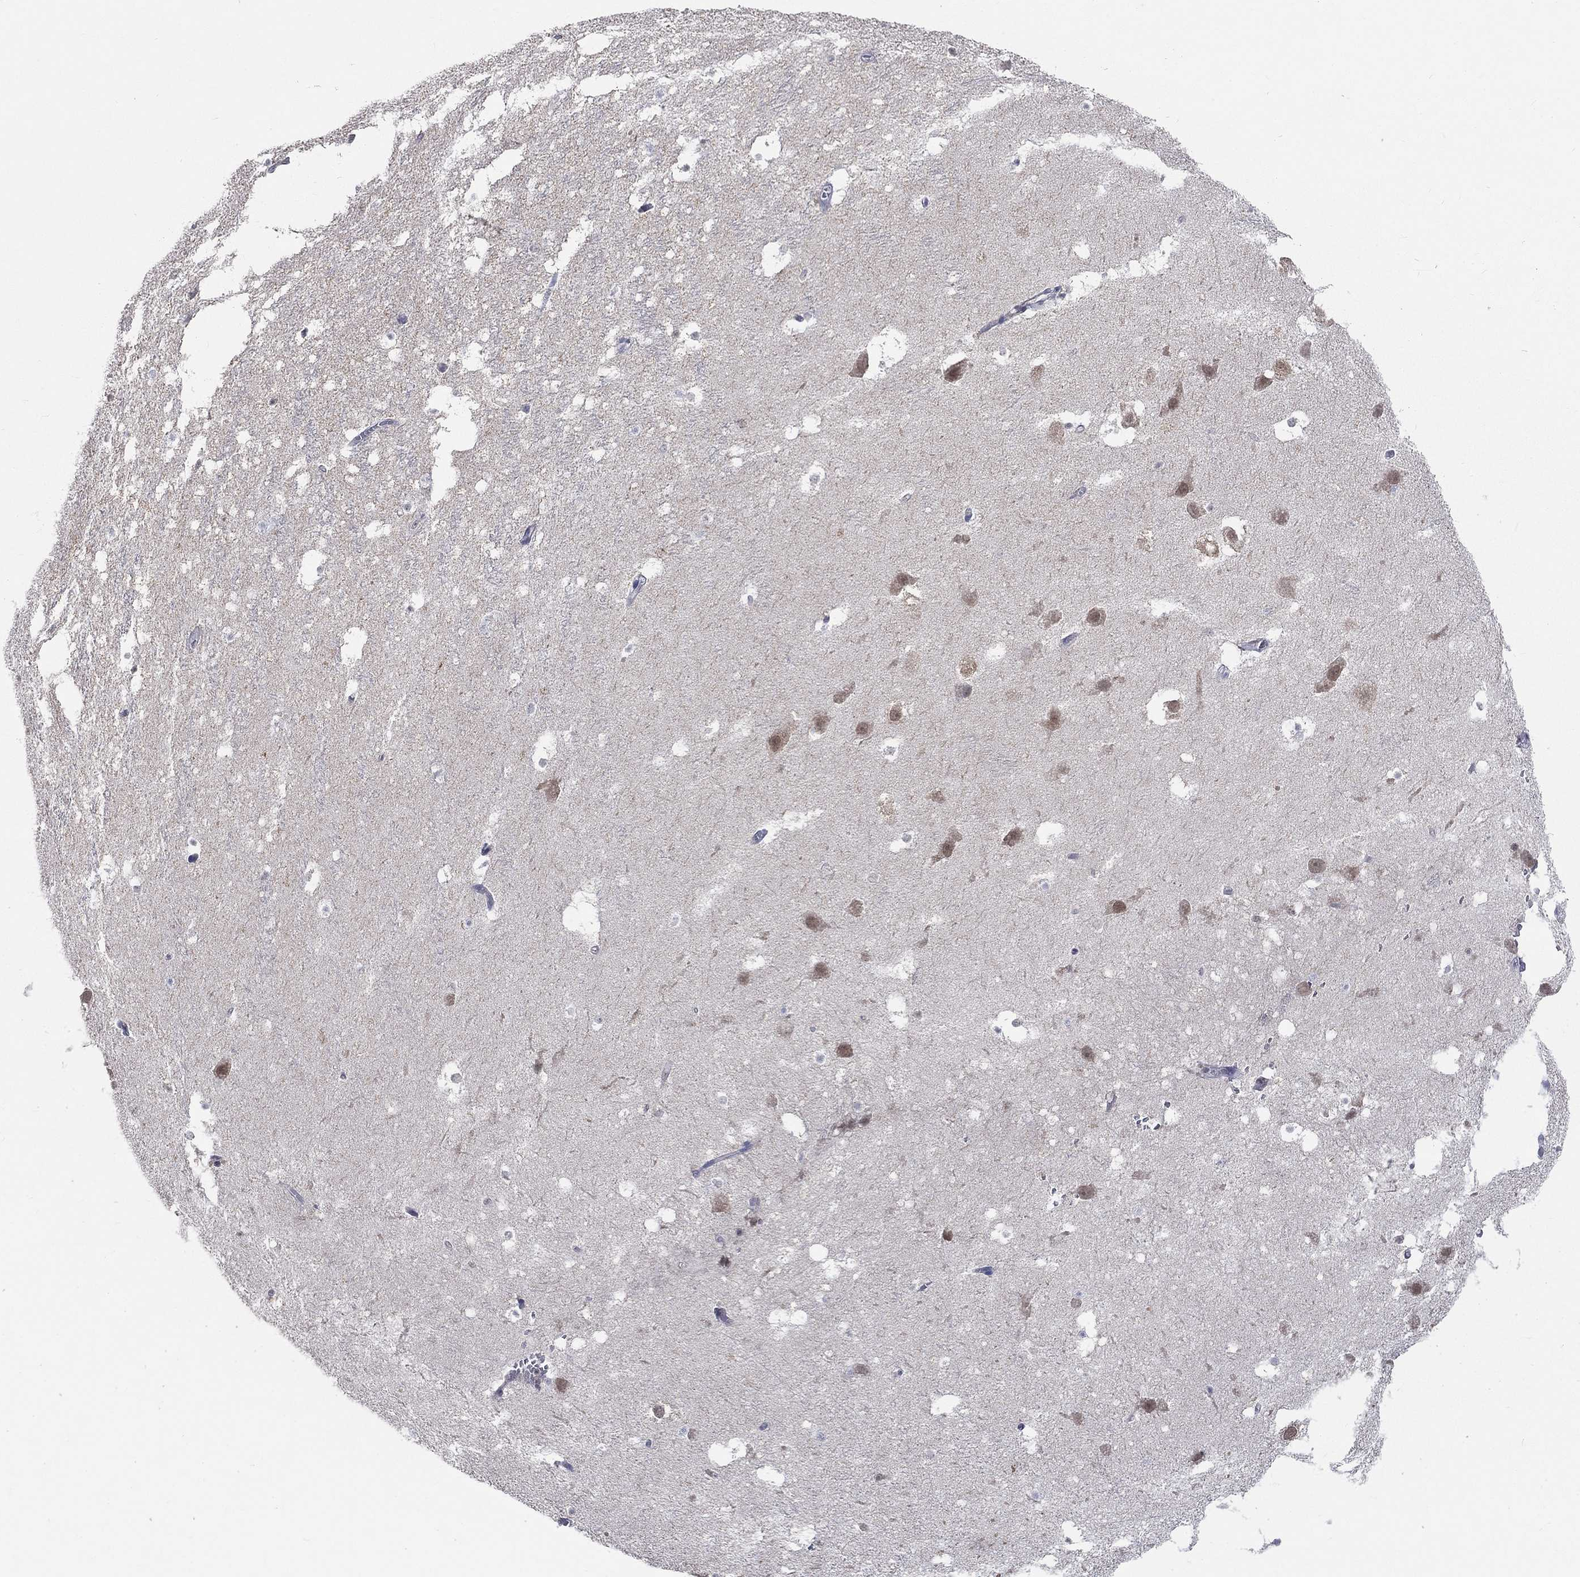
{"staining": {"intensity": "negative", "quantity": "none", "location": "none"}, "tissue": "hippocampus", "cell_type": "Glial cells", "image_type": "normal", "snomed": [{"axis": "morphology", "description": "Normal tissue, NOS"}, {"axis": "topography", "description": "Hippocampus"}], "caption": "Immunohistochemistry micrograph of unremarkable hippocampus stained for a protein (brown), which shows no positivity in glial cells. (DAB (3,3'-diaminobenzidine) immunohistochemistry (IHC), high magnification).", "gene": "ZBTB18", "patient": {"sex": "male", "age": 26}}